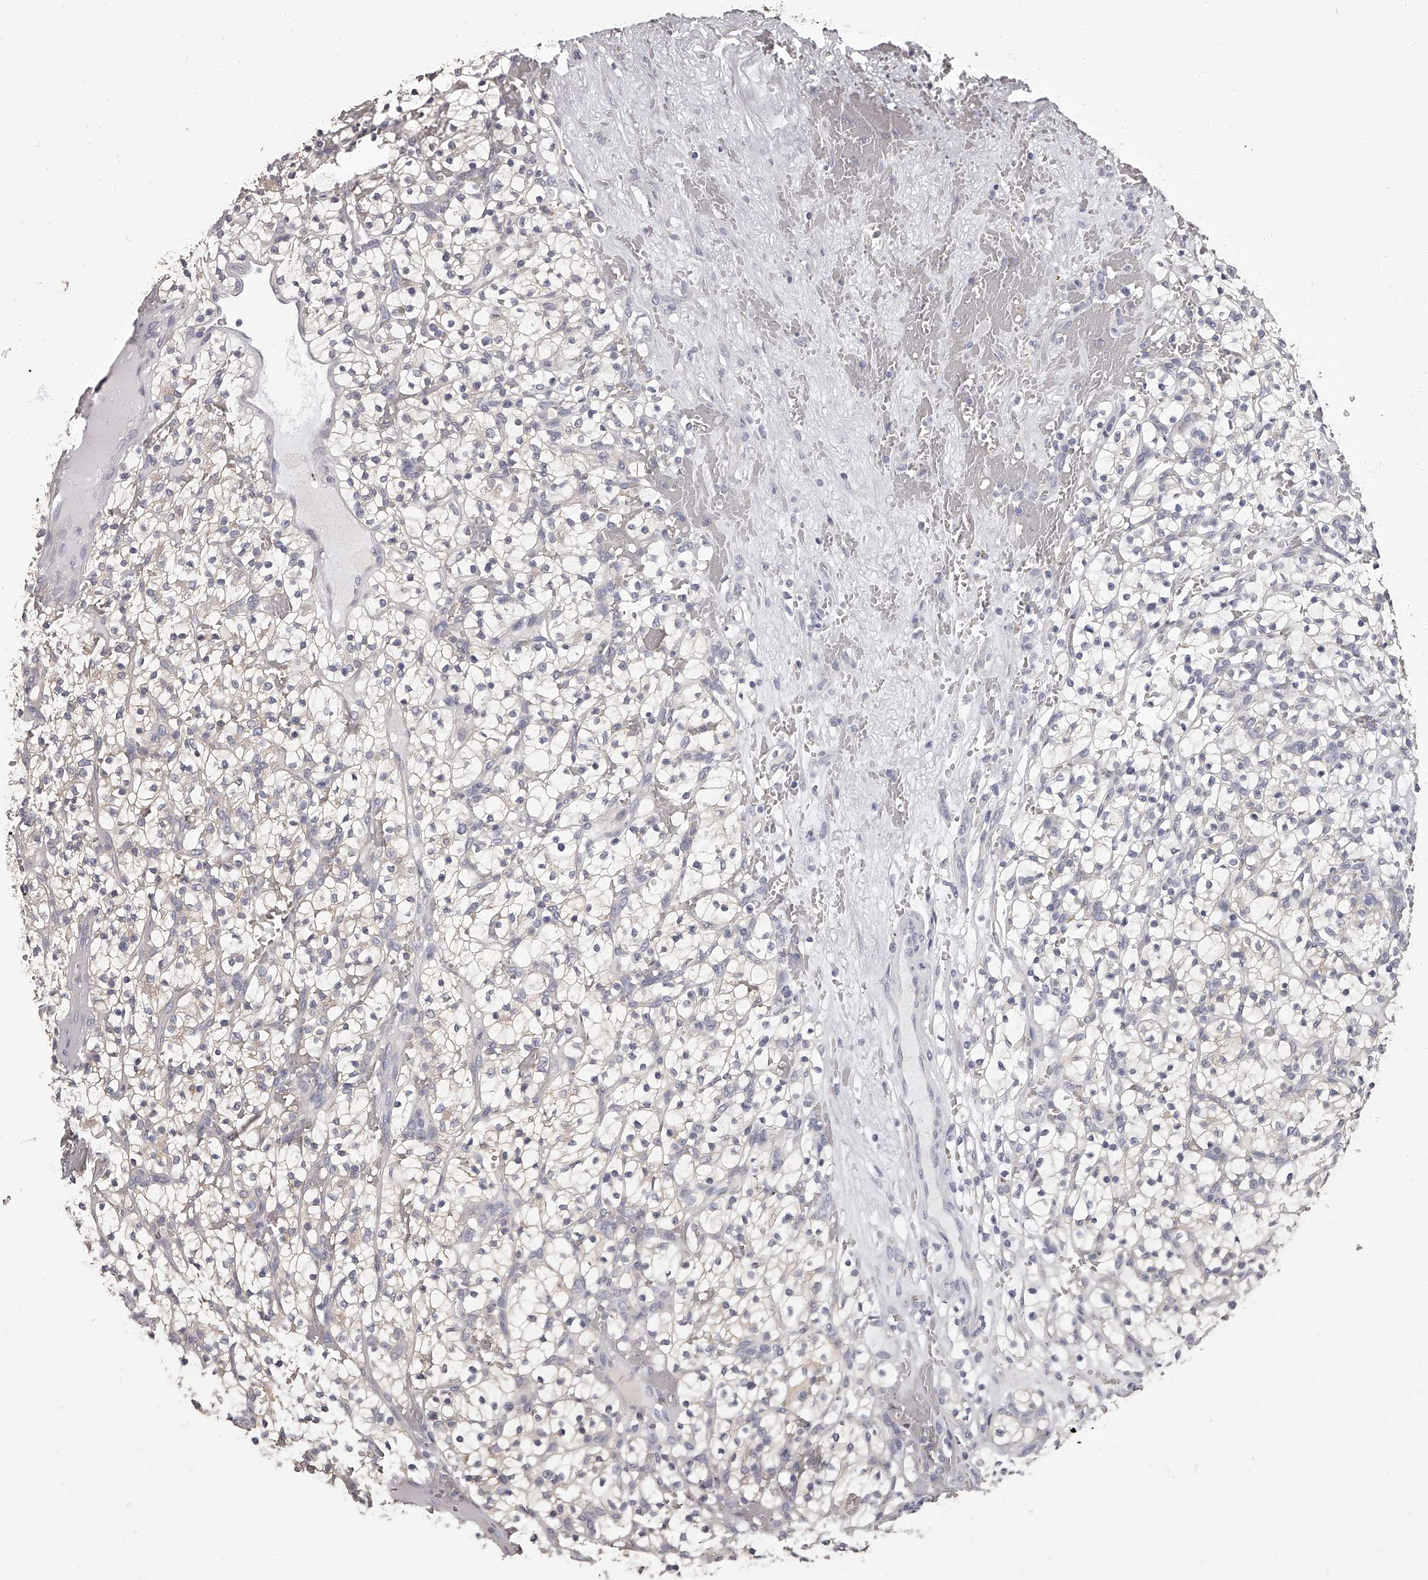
{"staining": {"intensity": "negative", "quantity": "none", "location": "none"}, "tissue": "renal cancer", "cell_type": "Tumor cells", "image_type": "cancer", "snomed": [{"axis": "morphology", "description": "Adenocarcinoma, NOS"}, {"axis": "topography", "description": "Kidney"}], "caption": "Tumor cells show no significant protein staining in renal cancer.", "gene": "APEH", "patient": {"sex": "female", "age": 57}}